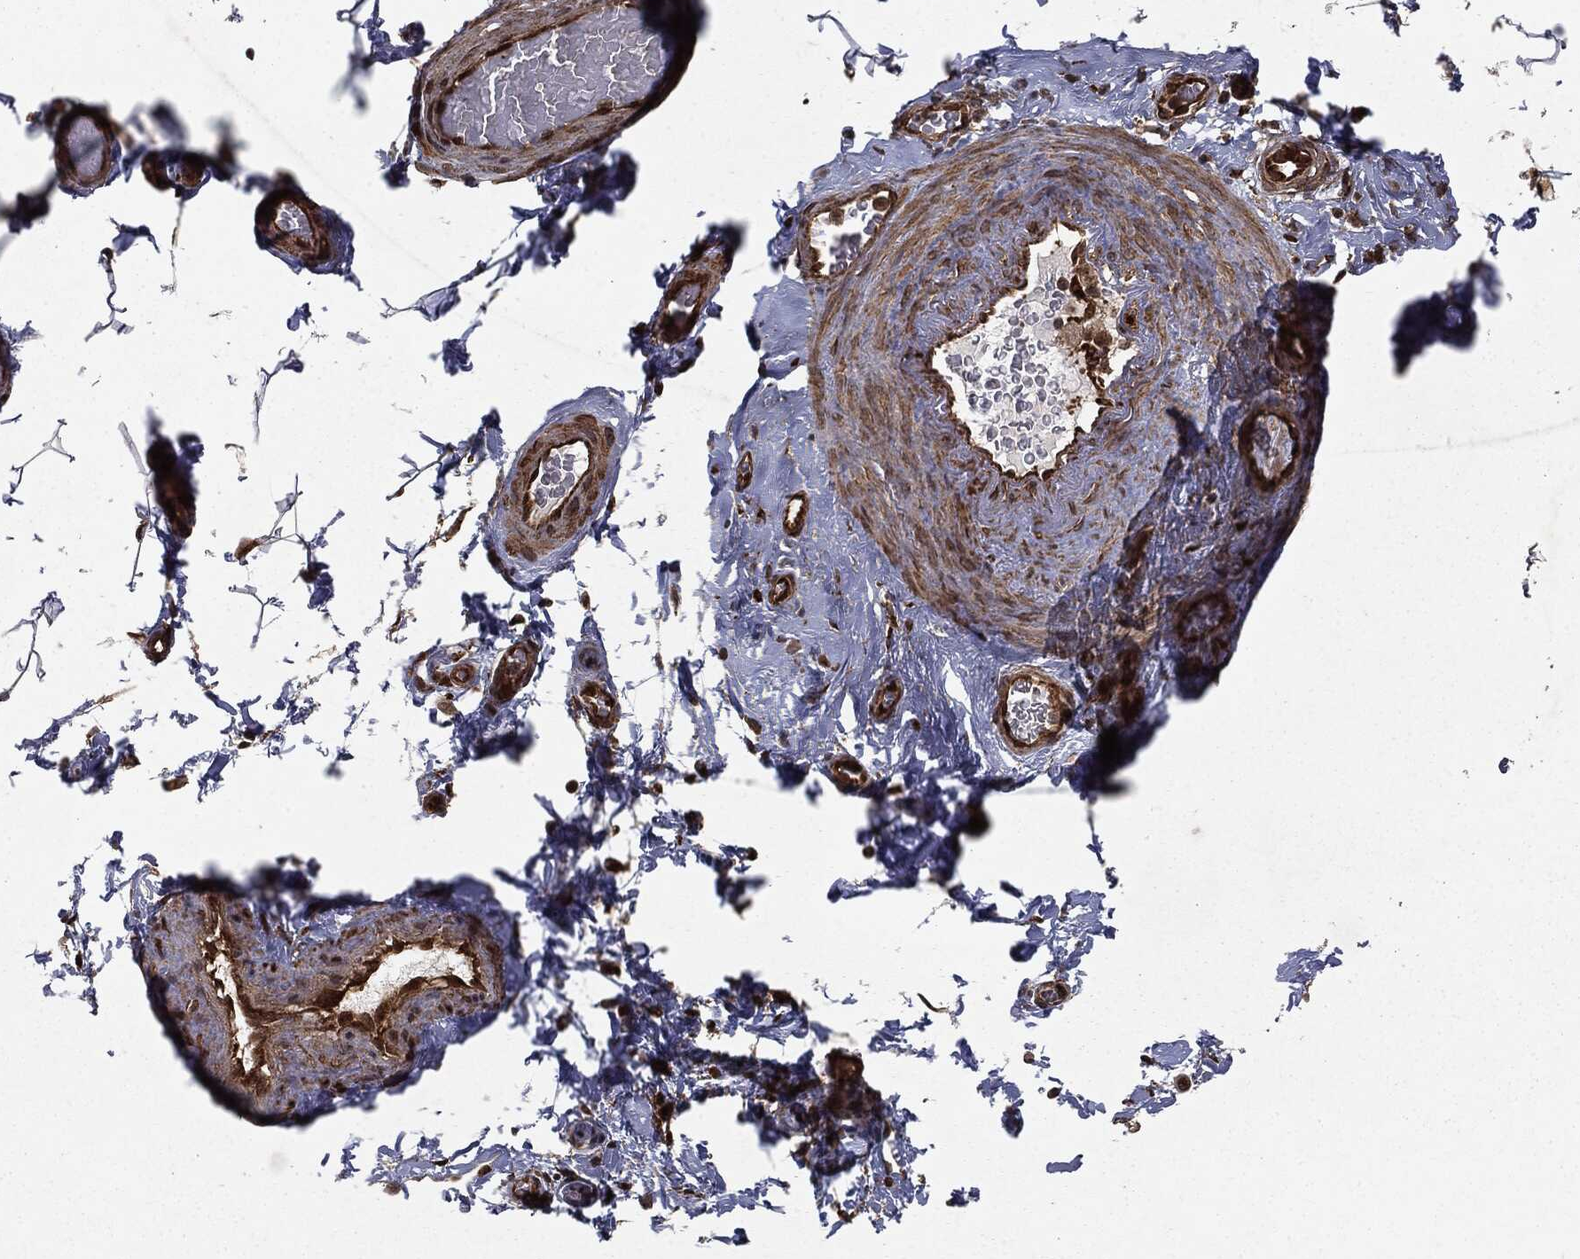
{"staining": {"intensity": "strong", "quantity": ">75%", "location": "nuclear"}, "tissue": "adipose tissue", "cell_type": "Adipocytes", "image_type": "normal", "snomed": [{"axis": "morphology", "description": "Normal tissue, NOS"}, {"axis": "topography", "description": "Soft tissue"}, {"axis": "topography", "description": "Vascular tissue"}], "caption": "Brown immunohistochemical staining in normal adipose tissue exhibits strong nuclear positivity in about >75% of adipocytes. (DAB = brown stain, brightfield microscopy at high magnification).", "gene": "RANBP9", "patient": {"sex": "male", "age": 41}}